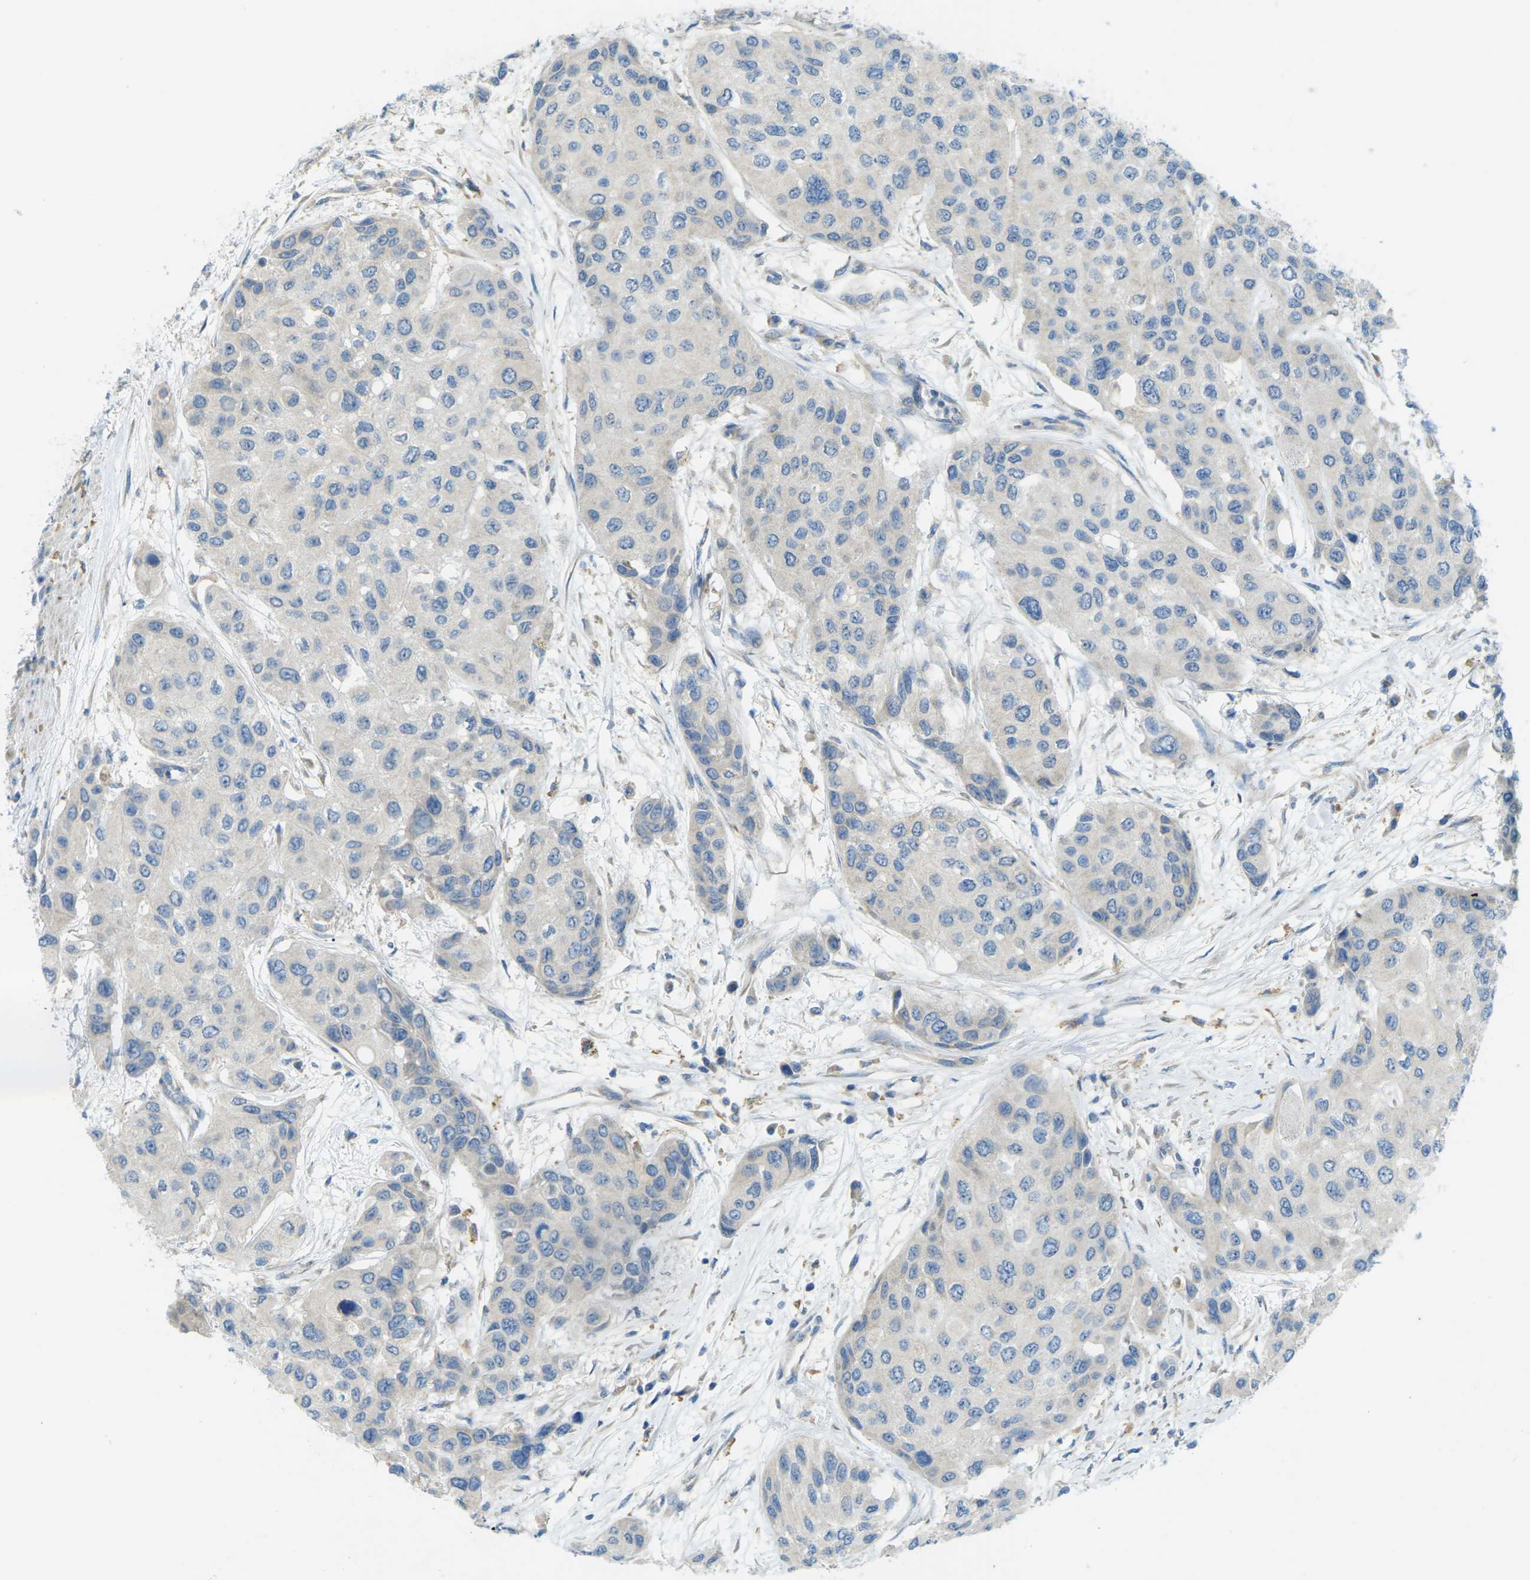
{"staining": {"intensity": "negative", "quantity": "none", "location": "none"}, "tissue": "urothelial cancer", "cell_type": "Tumor cells", "image_type": "cancer", "snomed": [{"axis": "morphology", "description": "Urothelial carcinoma, High grade"}, {"axis": "topography", "description": "Urinary bladder"}], "caption": "Immunohistochemistry (IHC) photomicrograph of neoplastic tissue: urothelial carcinoma (high-grade) stained with DAB shows no significant protein expression in tumor cells.", "gene": "MYLK4", "patient": {"sex": "female", "age": 56}}